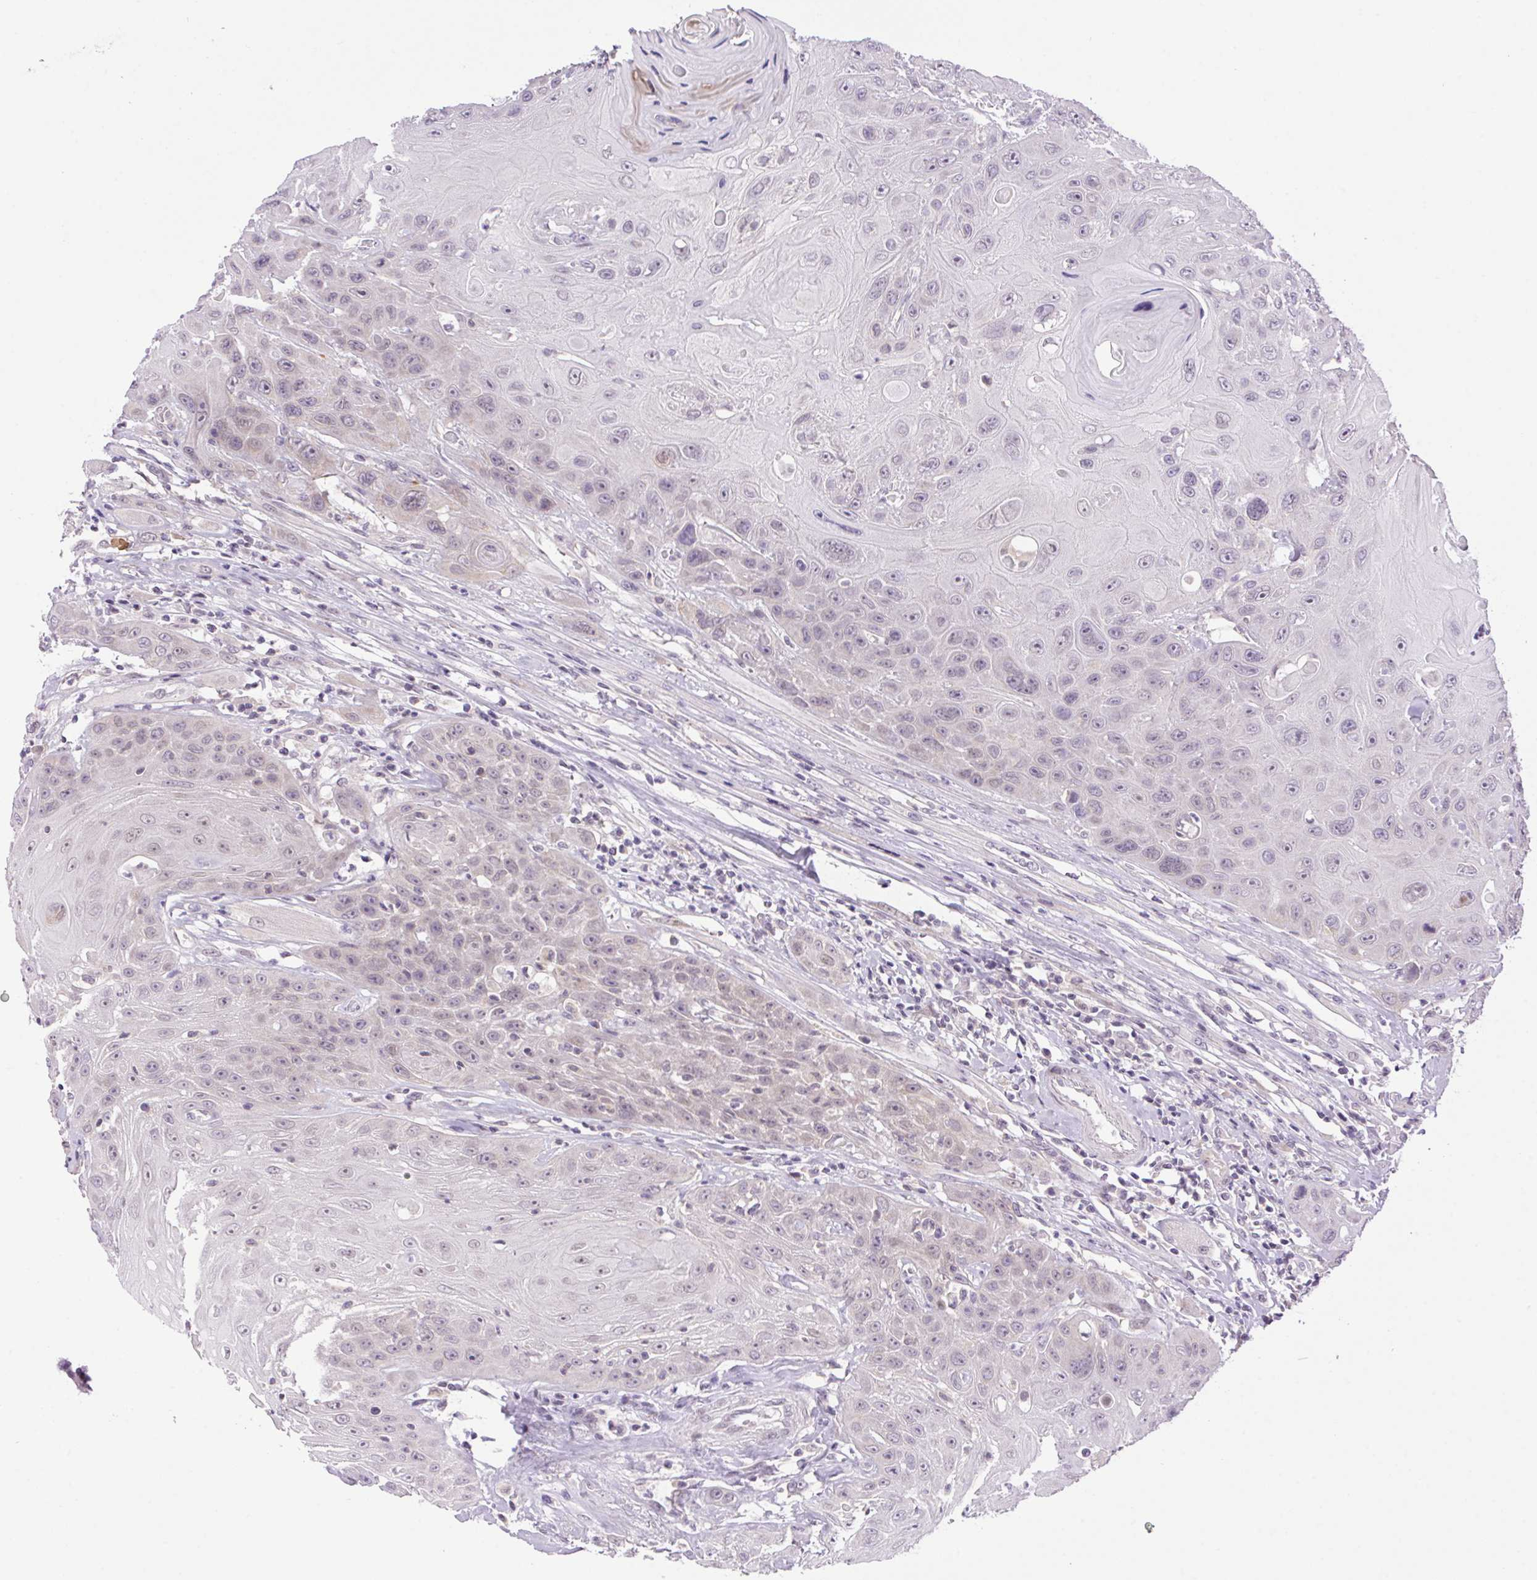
{"staining": {"intensity": "negative", "quantity": "none", "location": "none"}, "tissue": "head and neck cancer", "cell_type": "Tumor cells", "image_type": "cancer", "snomed": [{"axis": "morphology", "description": "Squamous cell carcinoma, NOS"}, {"axis": "topography", "description": "Head-Neck"}], "caption": "The histopathology image exhibits no staining of tumor cells in head and neck squamous cell carcinoma. (DAB (3,3'-diaminobenzidine) immunohistochemistry (IHC), high magnification).", "gene": "SMIM13", "patient": {"sex": "female", "age": 59}}